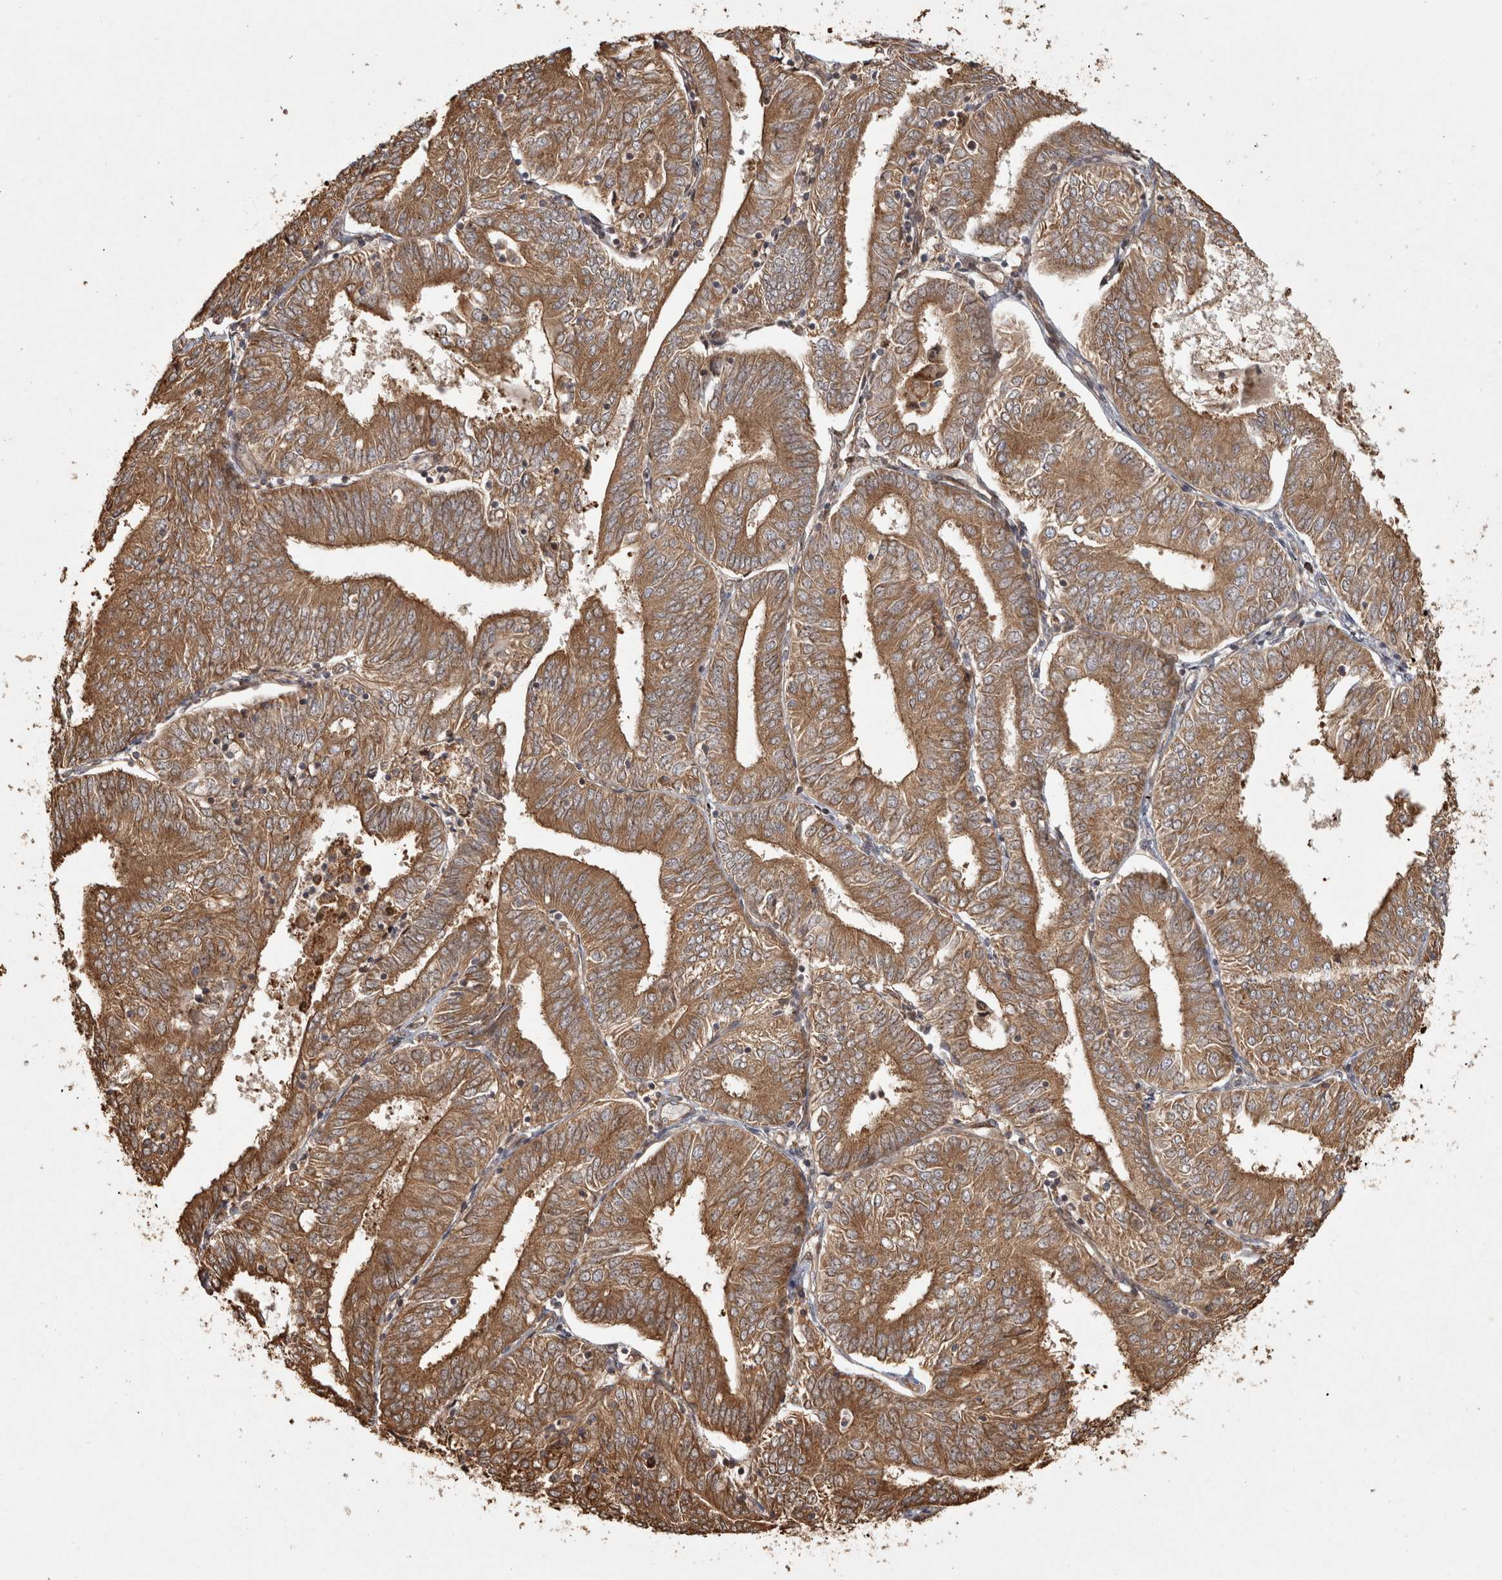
{"staining": {"intensity": "moderate", "quantity": ">75%", "location": "cytoplasmic/membranous"}, "tissue": "endometrial cancer", "cell_type": "Tumor cells", "image_type": "cancer", "snomed": [{"axis": "morphology", "description": "Adenocarcinoma, NOS"}, {"axis": "topography", "description": "Endometrium"}], "caption": "This micrograph demonstrates IHC staining of human endometrial cancer (adenocarcinoma), with medium moderate cytoplasmic/membranous positivity in about >75% of tumor cells.", "gene": "CAMSAP2", "patient": {"sex": "female", "age": 58}}